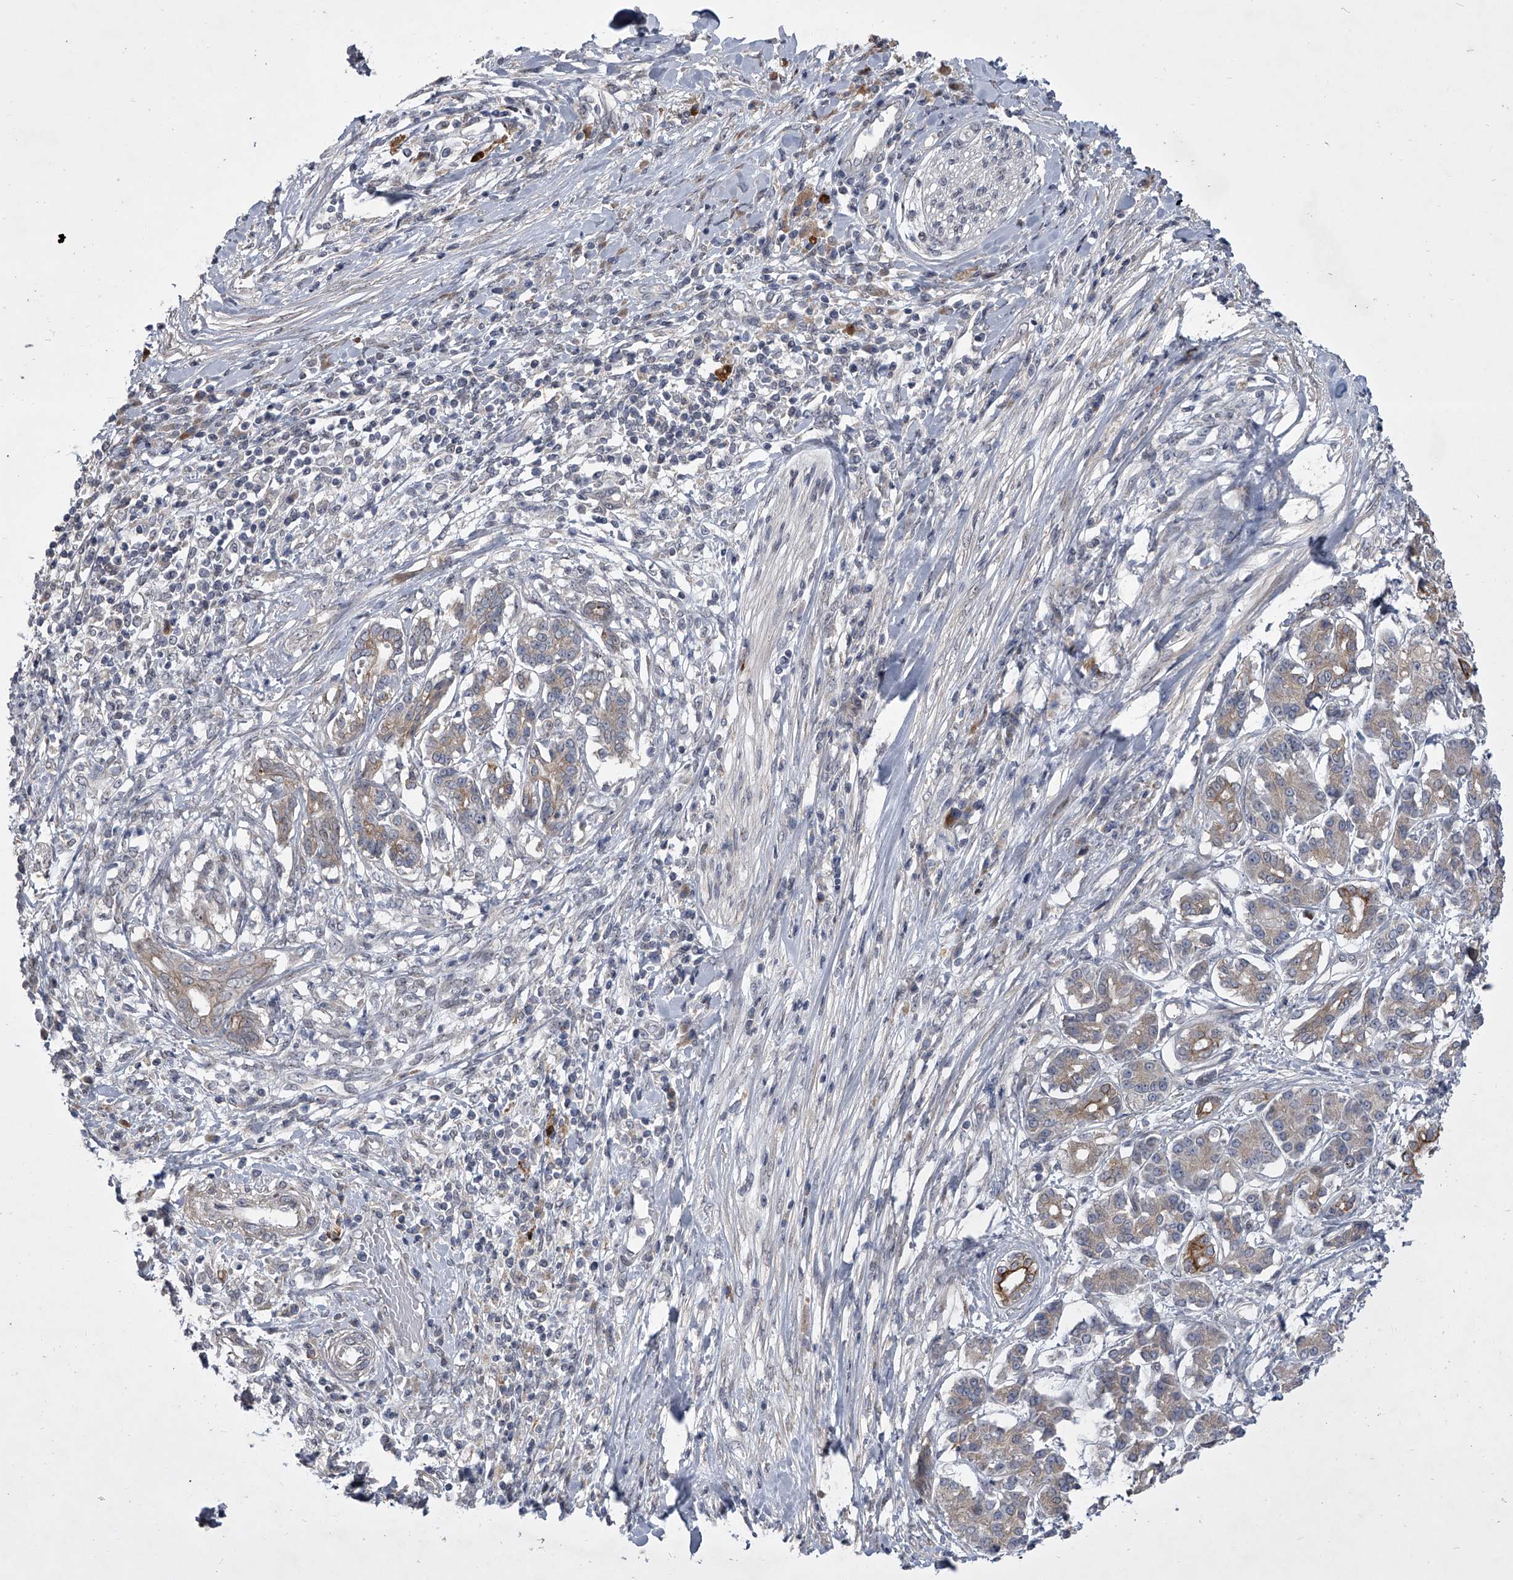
{"staining": {"intensity": "moderate", "quantity": "25%-75%", "location": "cytoplasmic/membranous"}, "tissue": "pancreatic cancer", "cell_type": "Tumor cells", "image_type": "cancer", "snomed": [{"axis": "morphology", "description": "Adenocarcinoma, NOS"}, {"axis": "topography", "description": "Pancreas"}], "caption": "Tumor cells show medium levels of moderate cytoplasmic/membranous expression in approximately 25%-75% of cells in pancreatic adenocarcinoma.", "gene": "HEATR6", "patient": {"sex": "female", "age": 56}}